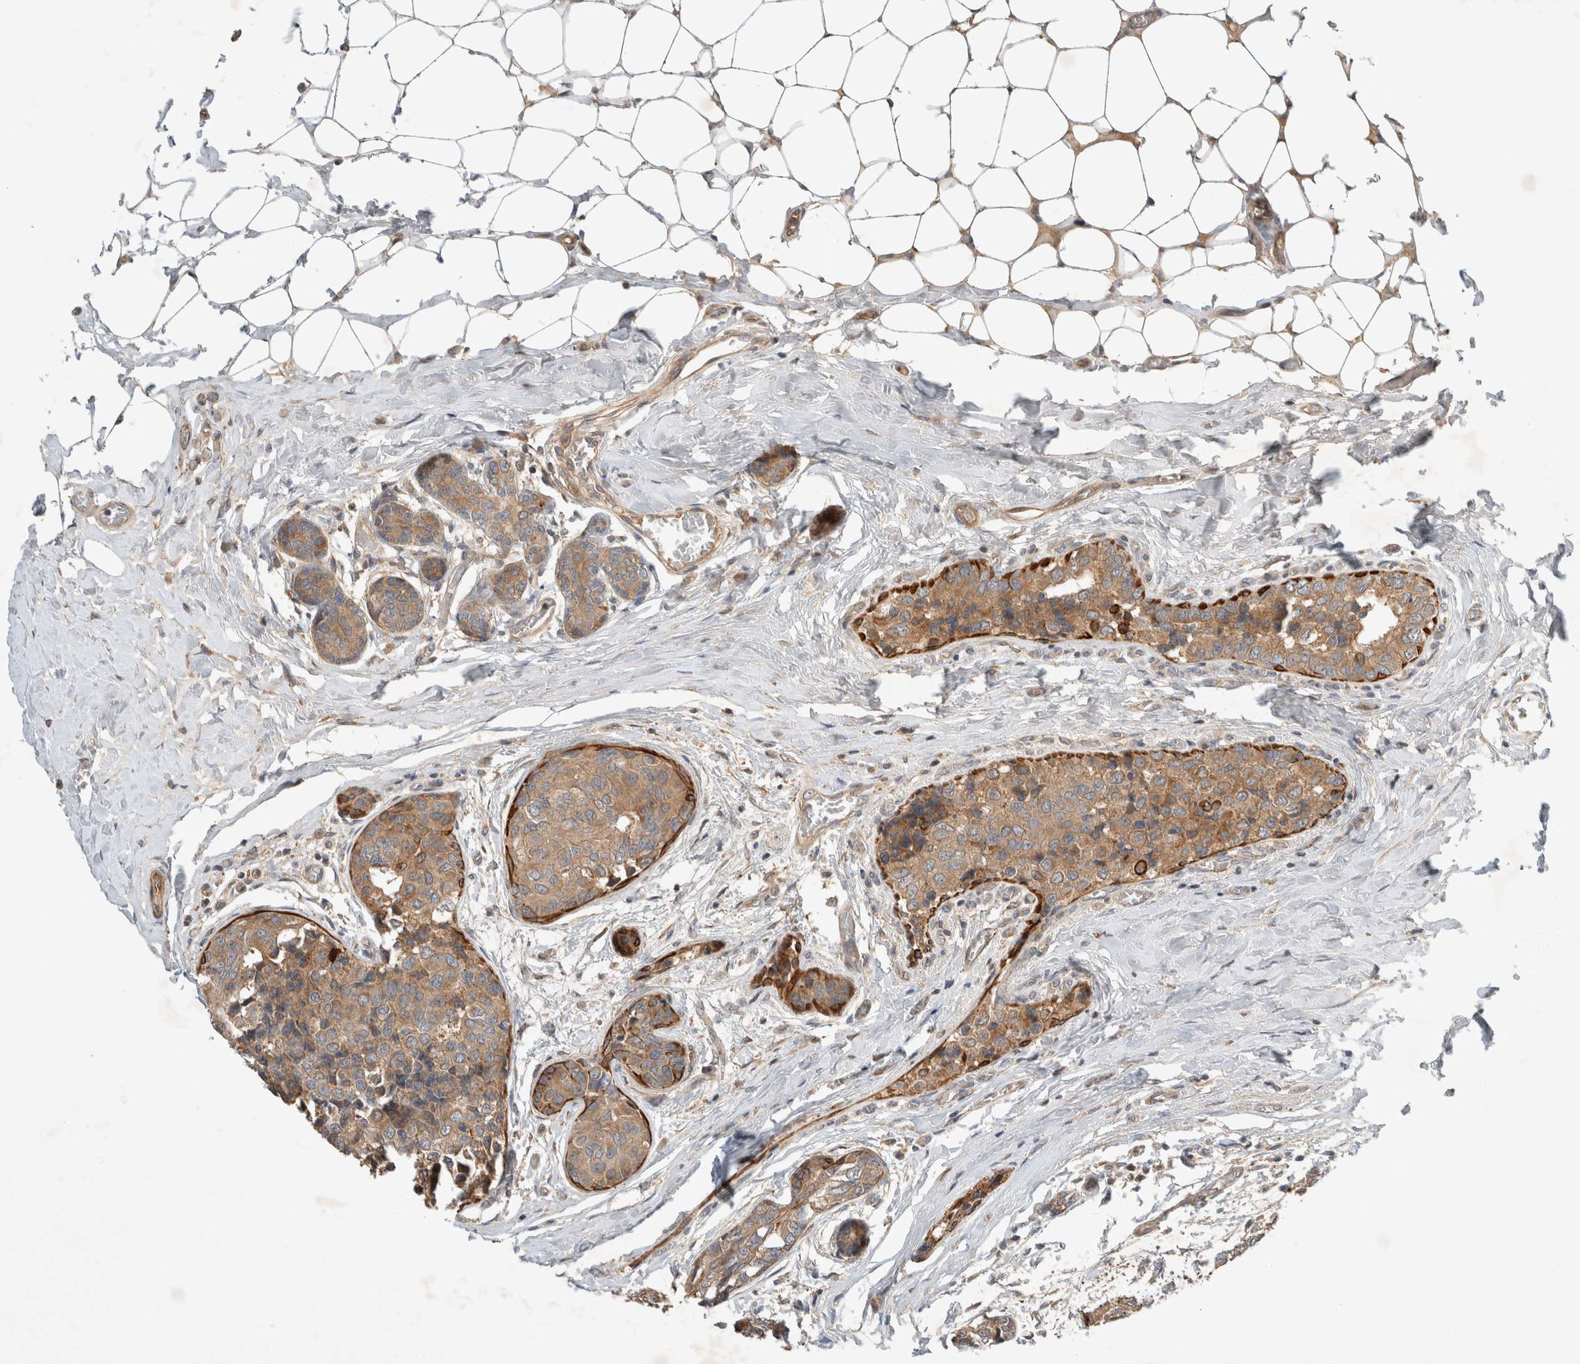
{"staining": {"intensity": "moderate", "quantity": ">75%", "location": "cytoplasmic/membranous"}, "tissue": "breast cancer", "cell_type": "Tumor cells", "image_type": "cancer", "snomed": [{"axis": "morphology", "description": "Normal tissue, NOS"}, {"axis": "morphology", "description": "Duct carcinoma"}, {"axis": "topography", "description": "Breast"}], "caption": "Immunohistochemical staining of human breast infiltrating ductal carcinoma exhibits medium levels of moderate cytoplasmic/membranous protein expression in about >75% of tumor cells.", "gene": "ARMC9", "patient": {"sex": "female", "age": 43}}